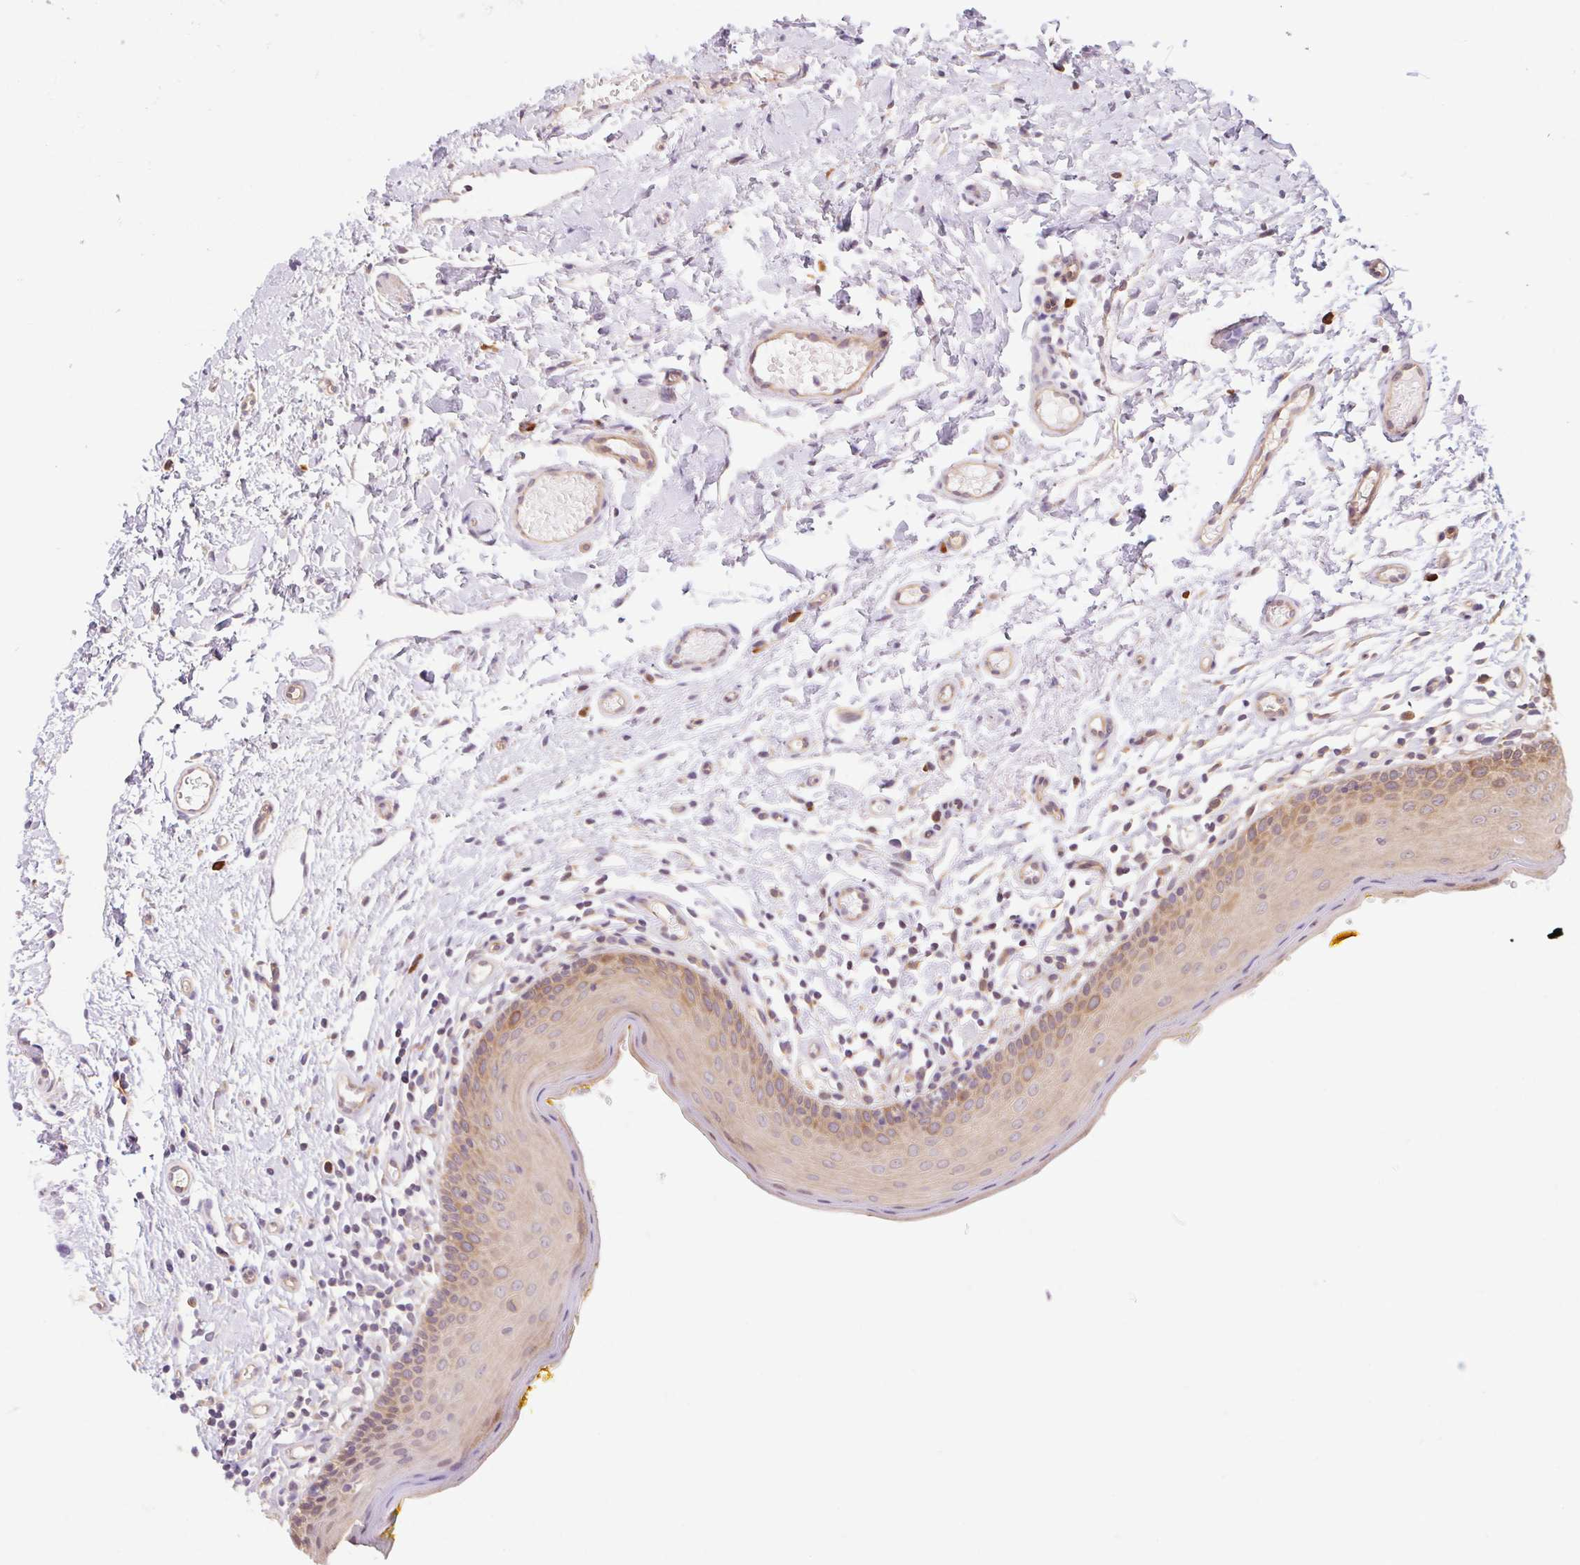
{"staining": {"intensity": "weak", "quantity": "25%-75%", "location": "cytoplasmic/membranous"}, "tissue": "oral mucosa", "cell_type": "Squamous epithelial cells", "image_type": "normal", "snomed": [{"axis": "morphology", "description": "Normal tissue, NOS"}, {"axis": "topography", "description": "Oral tissue"}, {"axis": "topography", "description": "Tounge, NOS"}], "caption": "Weak cytoplasmic/membranous protein expression is seen in approximately 25%-75% of squamous epithelial cells in oral mucosa. (brown staining indicates protein expression, while blue staining denotes nuclei).", "gene": "RRM1", "patient": {"sex": "female", "age": 58}}